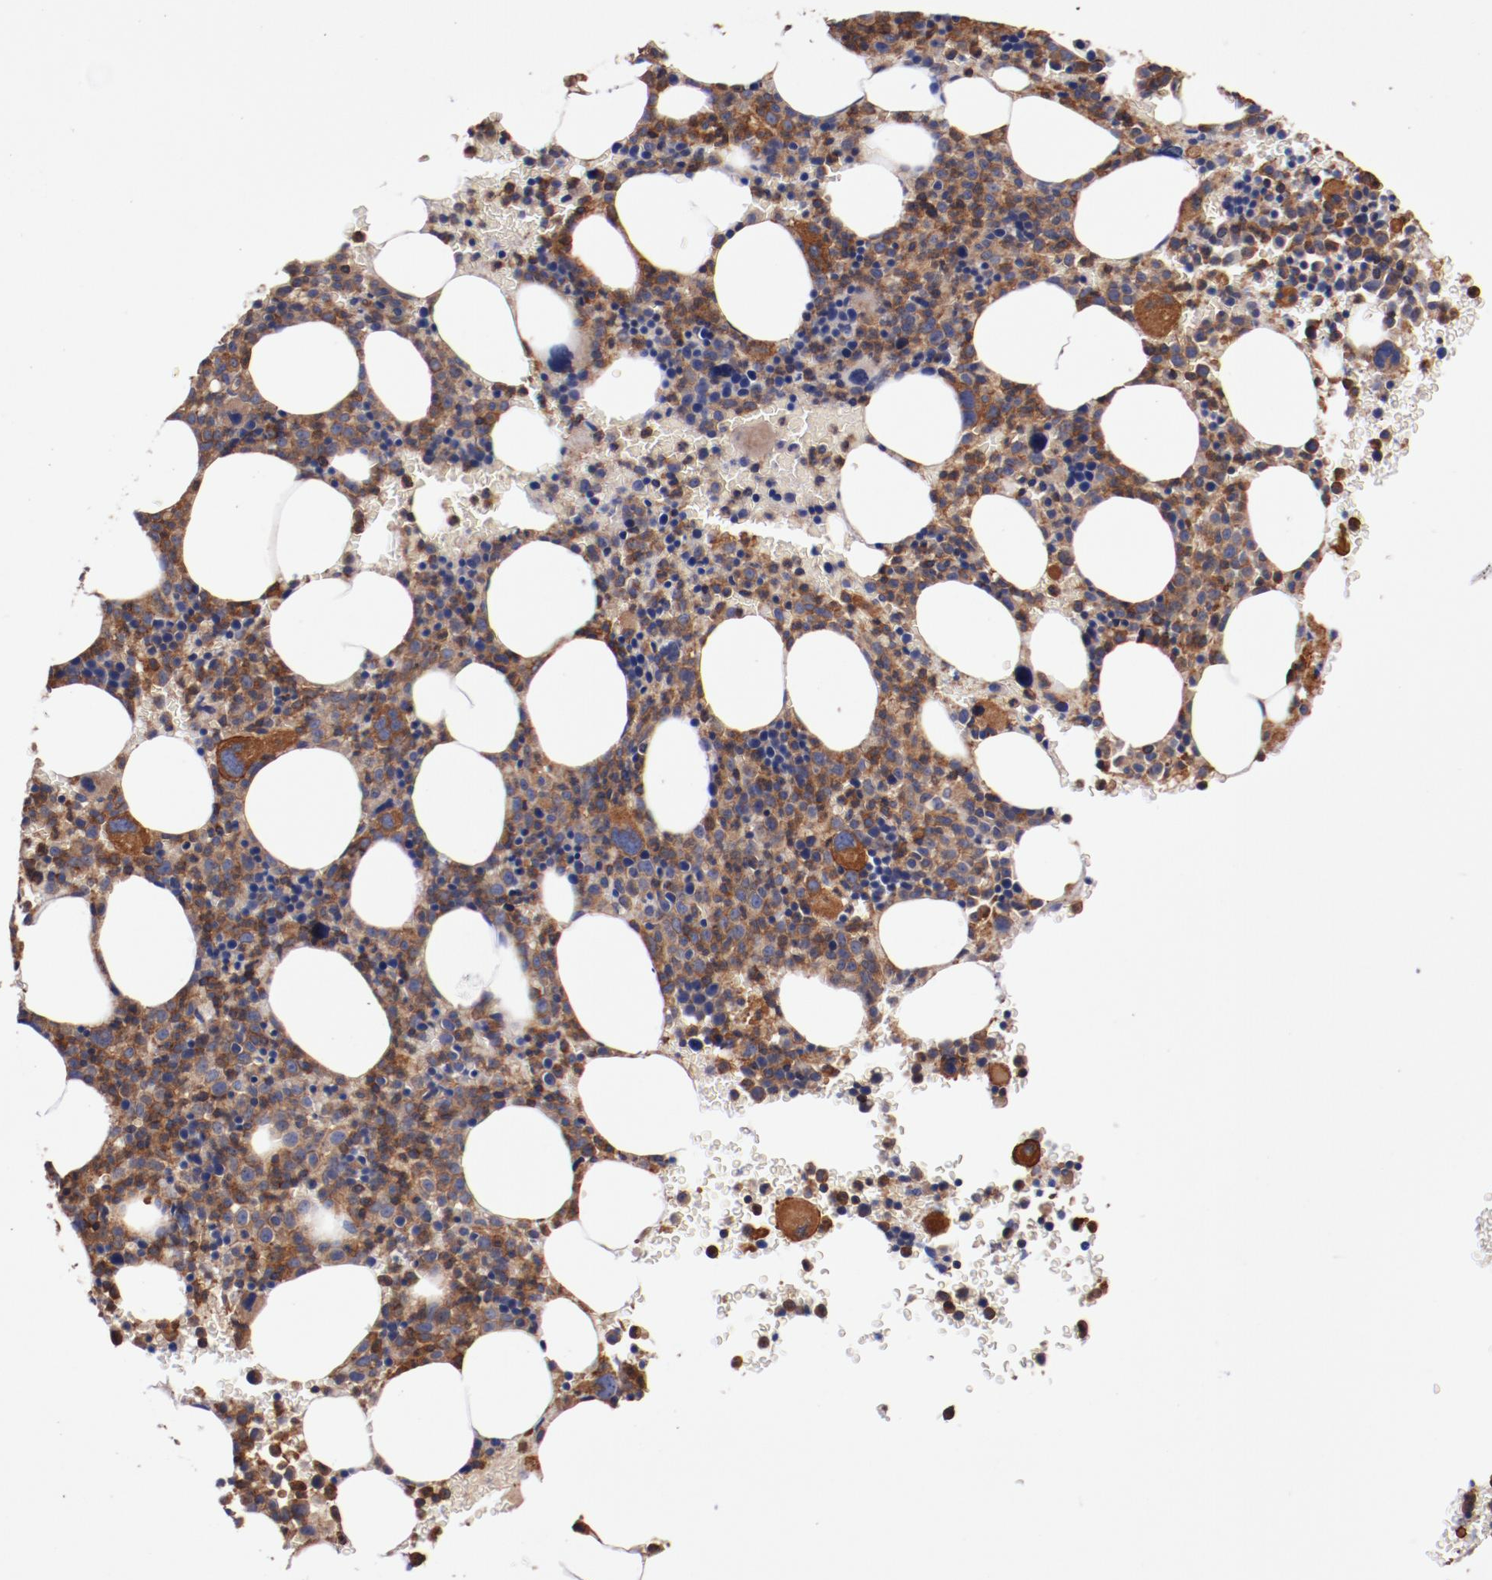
{"staining": {"intensity": "strong", "quantity": ">75%", "location": "cytoplasmic/membranous"}, "tissue": "bone marrow", "cell_type": "Hematopoietic cells", "image_type": "normal", "snomed": [{"axis": "morphology", "description": "Normal tissue, NOS"}, {"axis": "topography", "description": "Bone marrow"}], "caption": "Benign bone marrow exhibits strong cytoplasmic/membranous staining in approximately >75% of hematopoietic cells, visualized by immunohistochemistry. Using DAB (3,3'-diaminobenzidine) (brown) and hematoxylin (blue) stains, captured at high magnification using brightfield microscopy.", "gene": "TMOD3", "patient": {"sex": "male", "age": 68}}